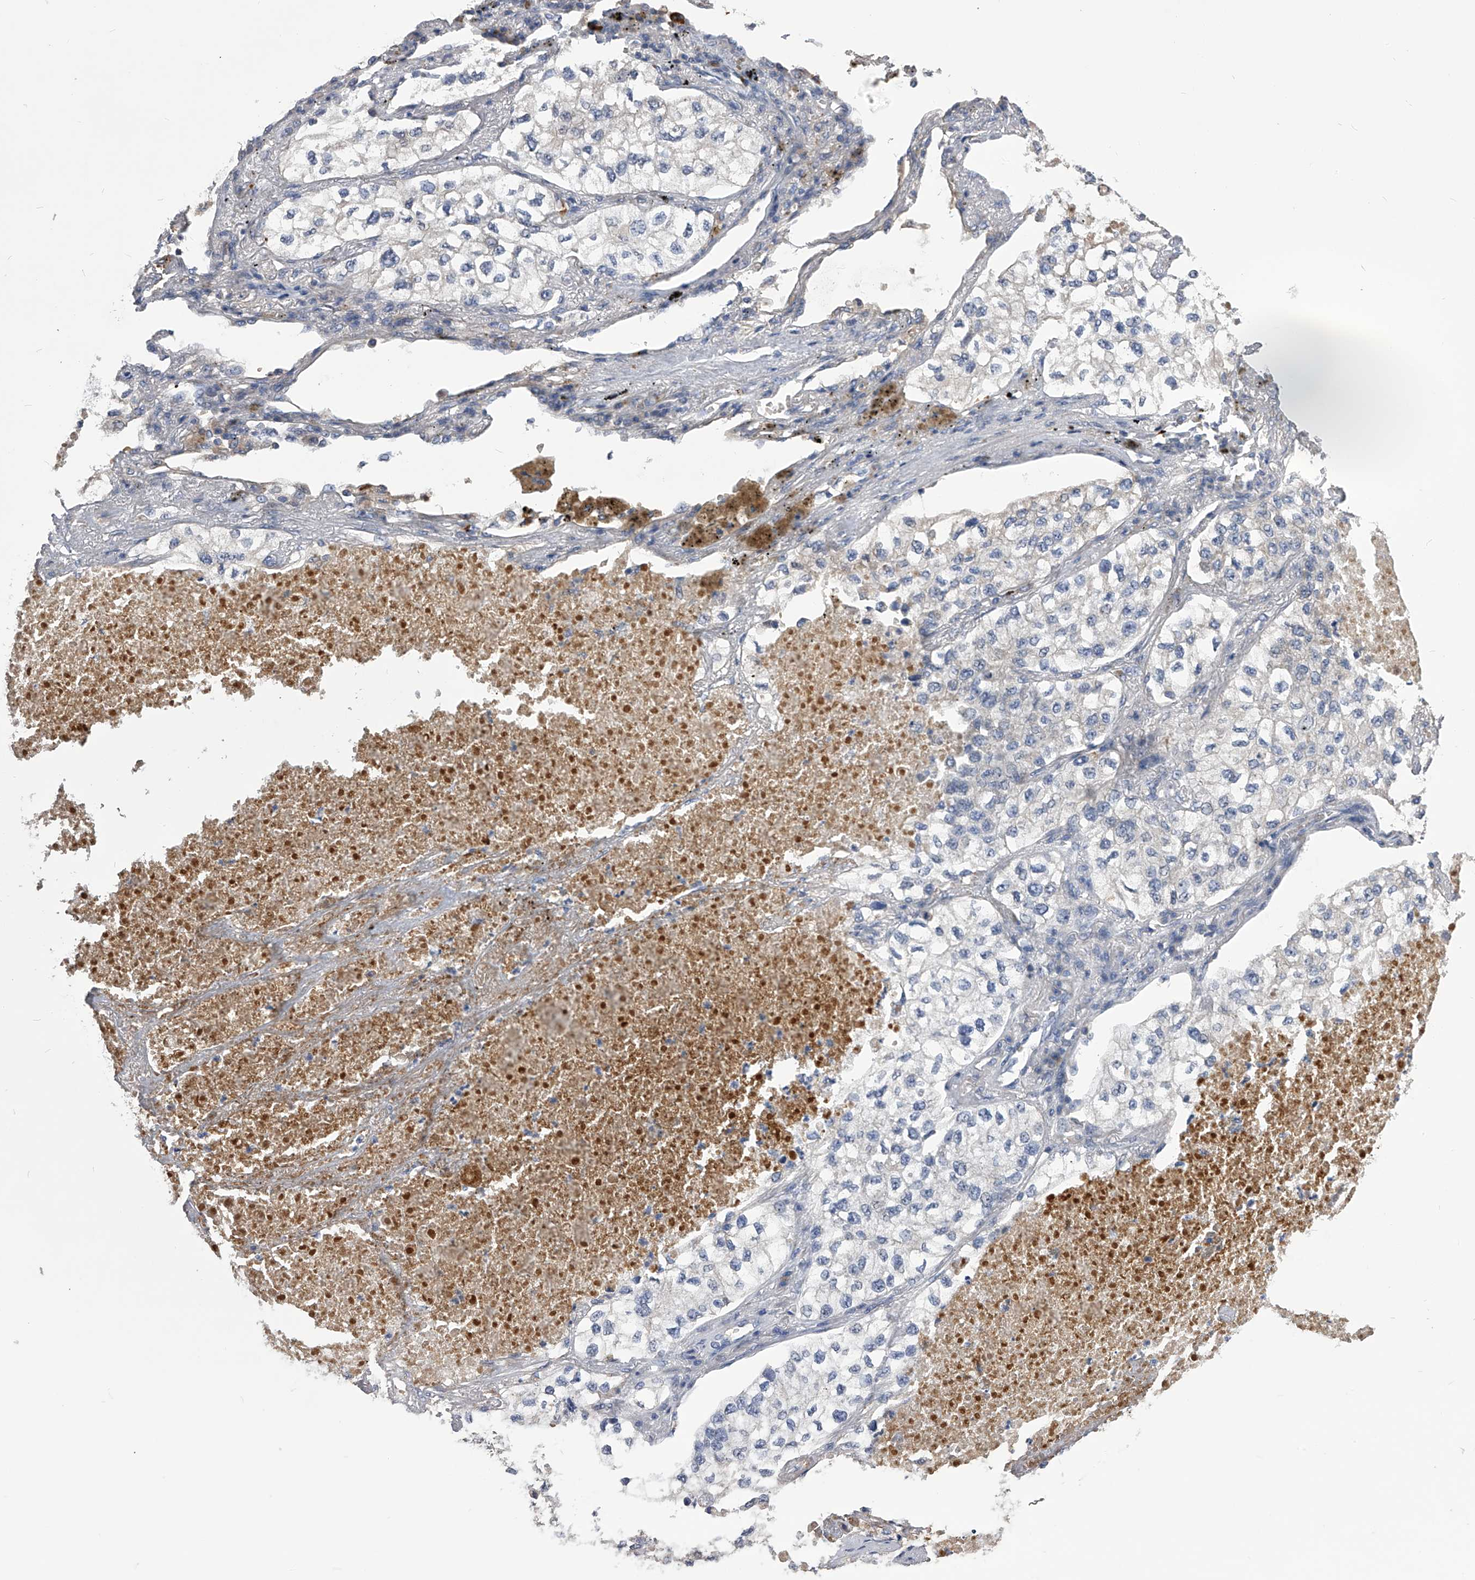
{"staining": {"intensity": "negative", "quantity": "none", "location": "none"}, "tissue": "lung cancer", "cell_type": "Tumor cells", "image_type": "cancer", "snomed": [{"axis": "morphology", "description": "Adenocarcinoma, NOS"}, {"axis": "topography", "description": "Lung"}], "caption": "This is an immunohistochemistry histopathology image of adenocarcinoma (lung). There is no staining in tumor cells.", "gene": "MDN1", "patient": {"sex": "male", "age": 63}}